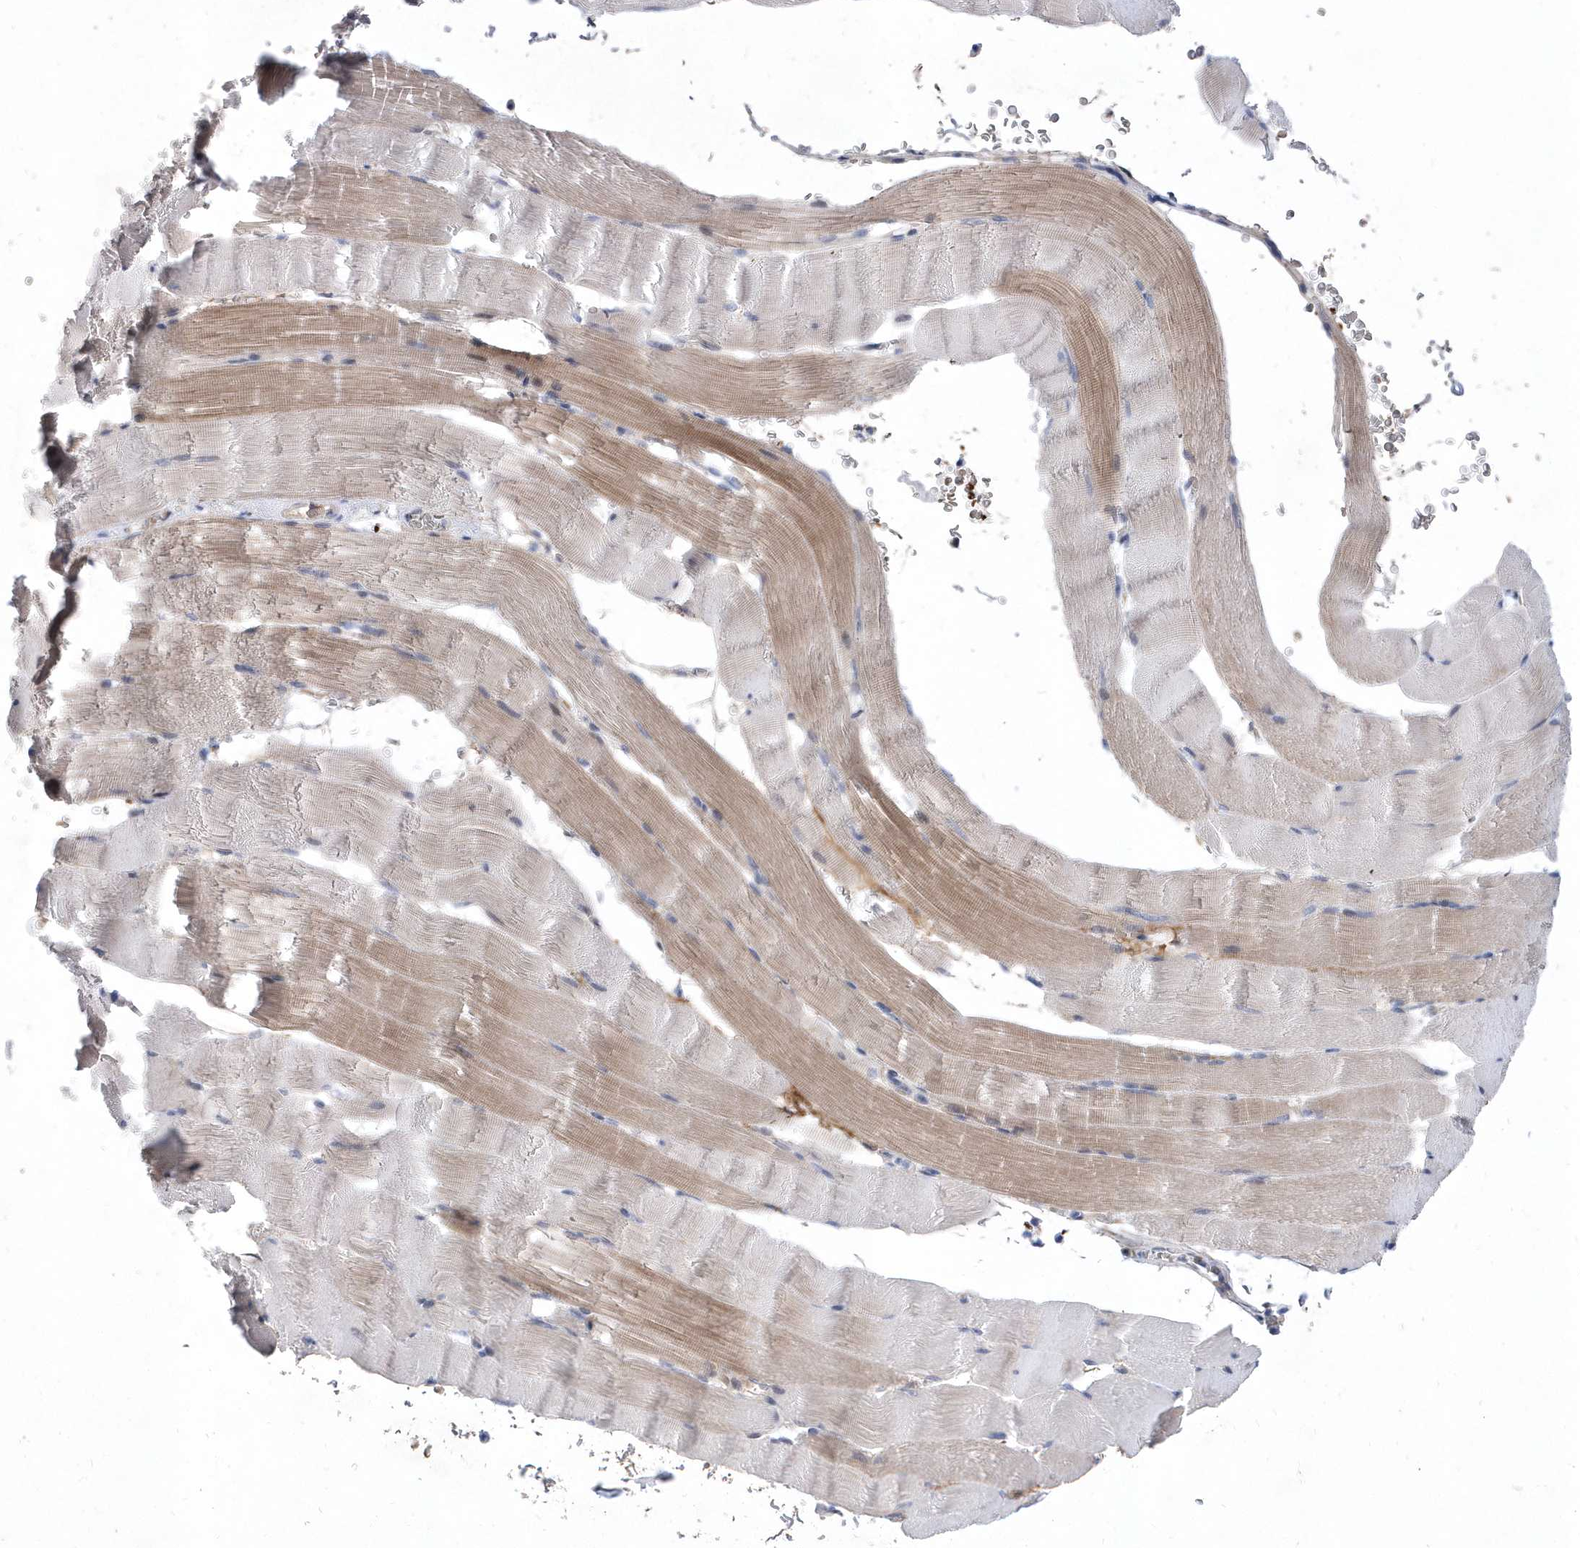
{"staining": {"intensity": "moderate", "quantity": "<25%", "location": "cytoplasmic/membranous"}, "tissue": "skeletal muscle", "cell_type": "Myocytes", "image_type": "normal", "snomed": [{"axis": "morphology", "description": "Normal tissue, NOS"}, {"axis": "topography", "description": "Skeletal muscle"}], "caption": "This histopathology image shows IHC staining of unremarkable human skeletal muscle, with low moderate cytoplasmic/membranous positivity in about <25% of myocytes.", "gene": "ZNF875", "patient": {"sex": "male", "age": 62}}